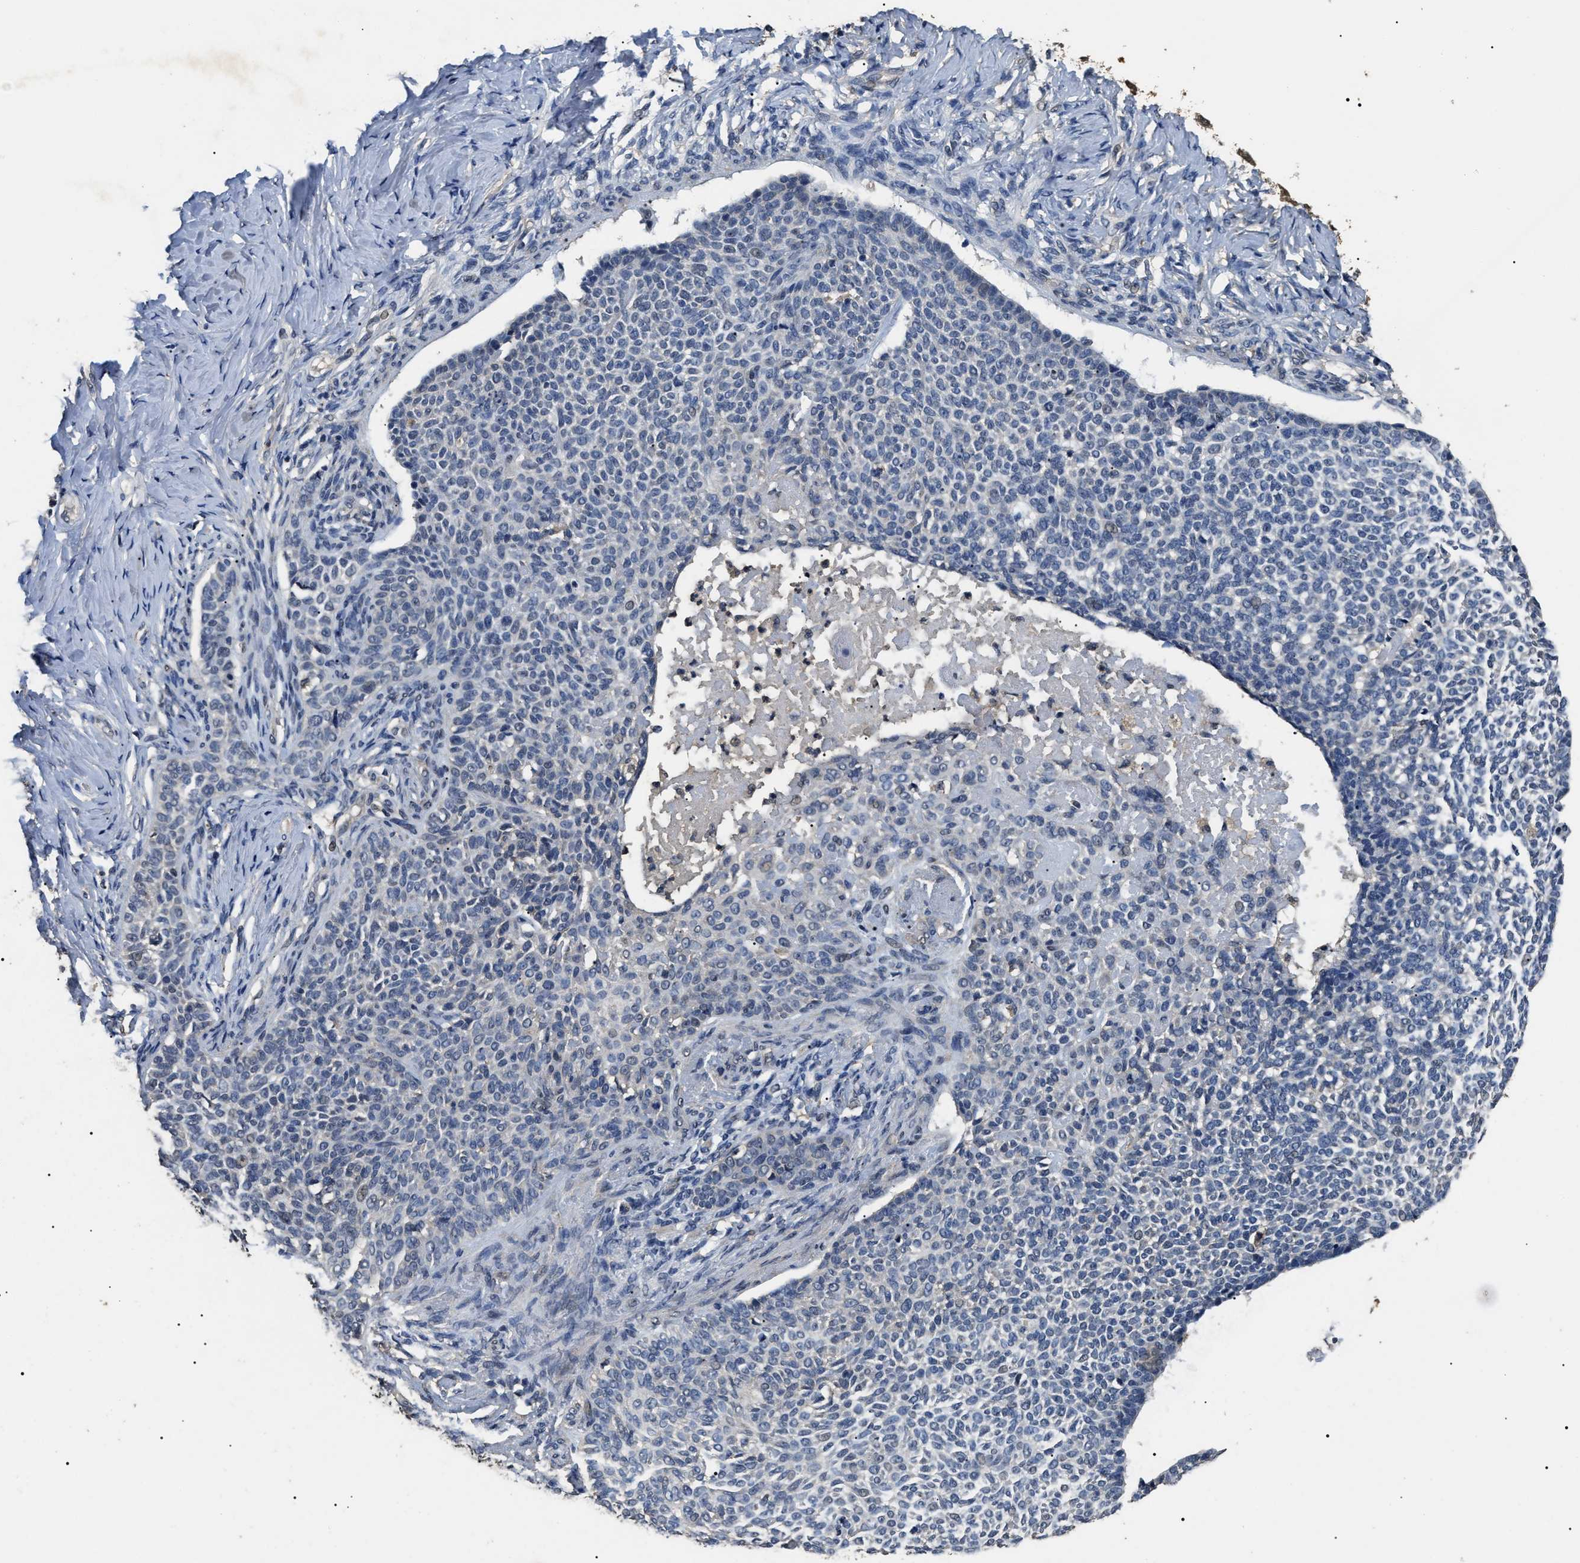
{"staining": {"intensity": "negative", "quantity": "none", "location": "none"}, "tissue": "skin cancer", "cell_type": "Tumor cells", "image_type": "cancer", "snomed": [{"axis": "morphology", "description": "Normal tissue, NOS"}, {"axis": "morphology", "description": "Basal cell carcinoma"}, {"axis": "topography", "description": "Skin"}], "caption": "A high-resolution photomicrograph shows immunohistochemistry (IHC) staining of skin cancer (basal cell carcinoma), which displays no significant positivity in tumor cells. (Brightfield microscopy of DAB (3,3'-diaminobenzidine) IHC at high magnification).", "gene": "PSMD8", "patient": {"sex": "male", "age": 87}}